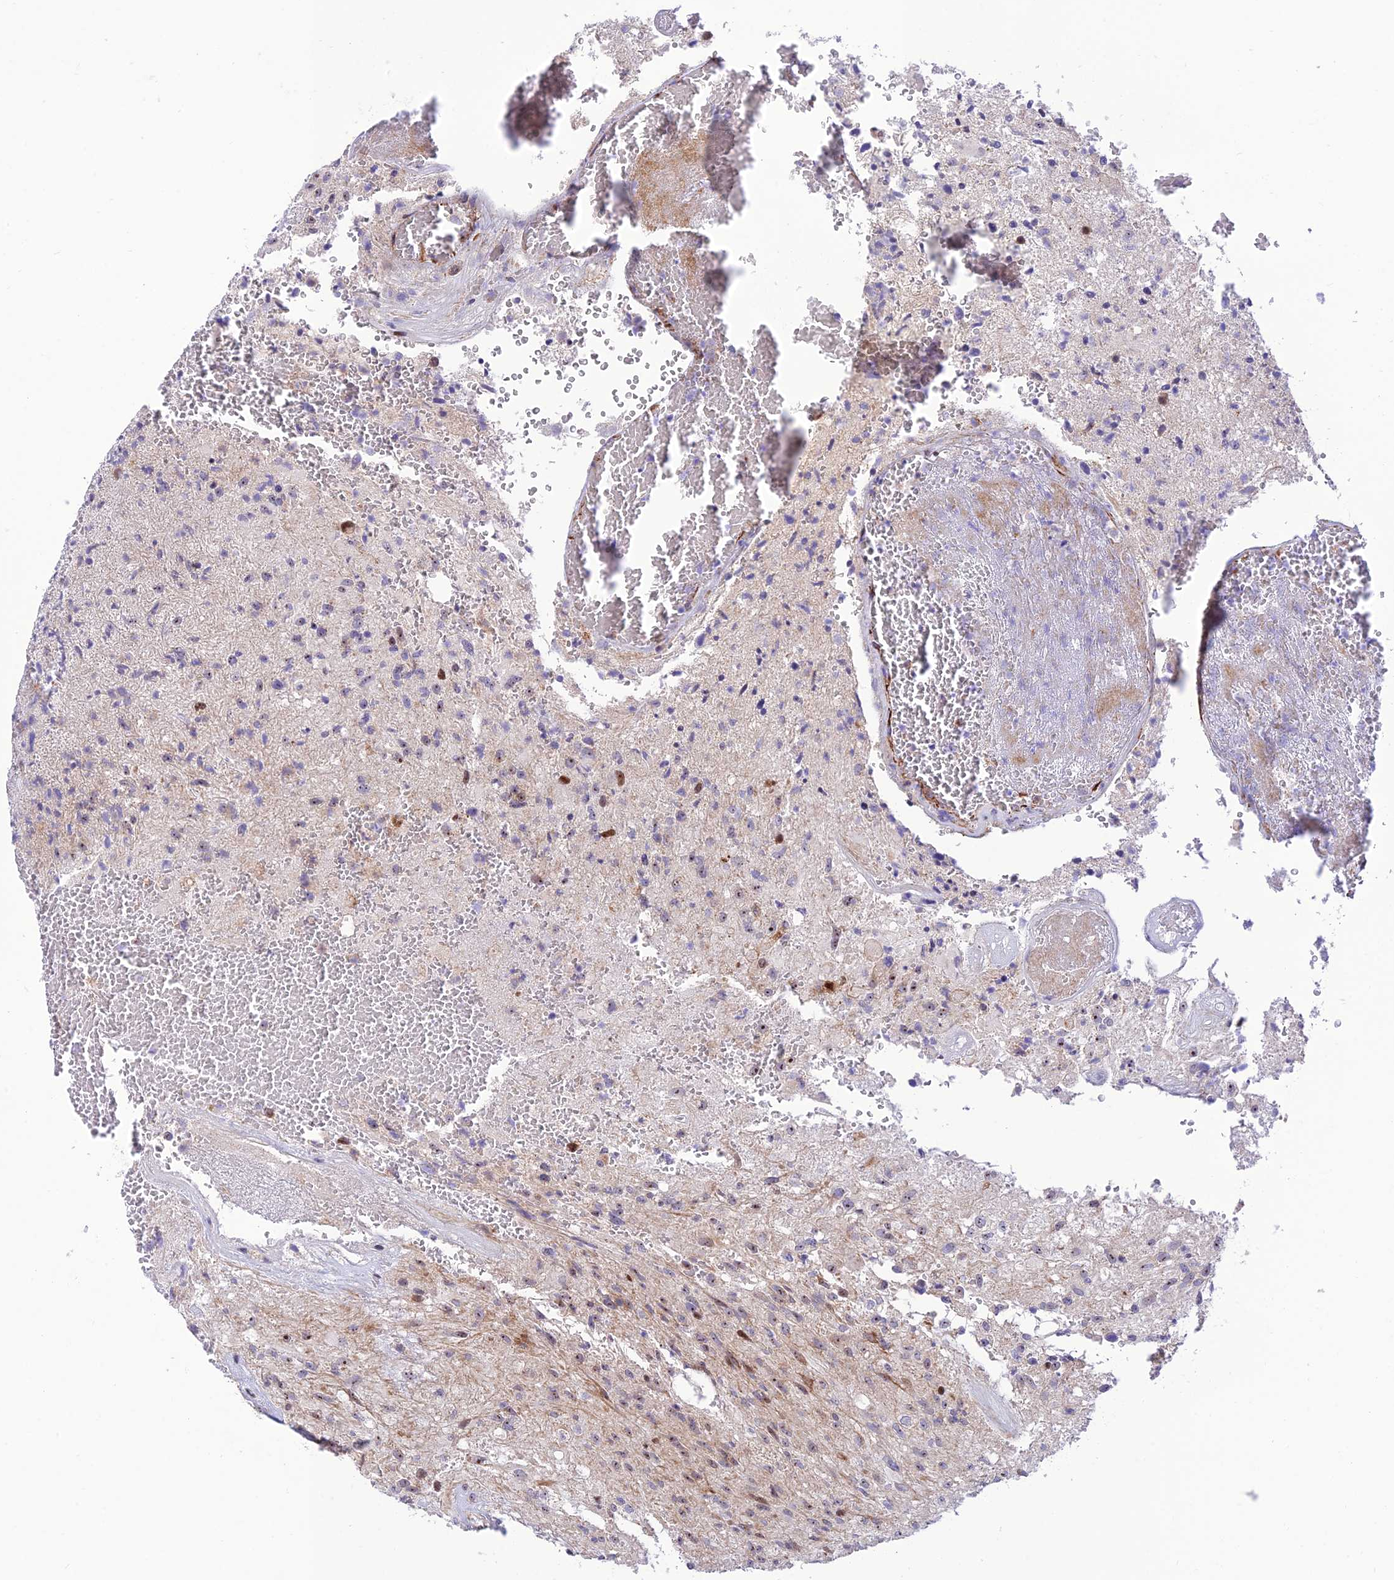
{"staining": {"intensity": "negative", "quantity": "none", "location": "none"}, "tissue": "glioma", "cell_type": "Tumor cells", "image_type": "cancer", "snomed": [{"axis": "morphology", "description": "Glioma, malignant, High grade"}, {"axis": "topography", "description": "Brain"}], "caption": "This is an immunohistochemistry (IHC) photomicrograph of human high-grade glioma (malignant). There is no expression in tumor cells.", "gene": "KBTBD7", "patient": {"sex": "male", "age": 56}}